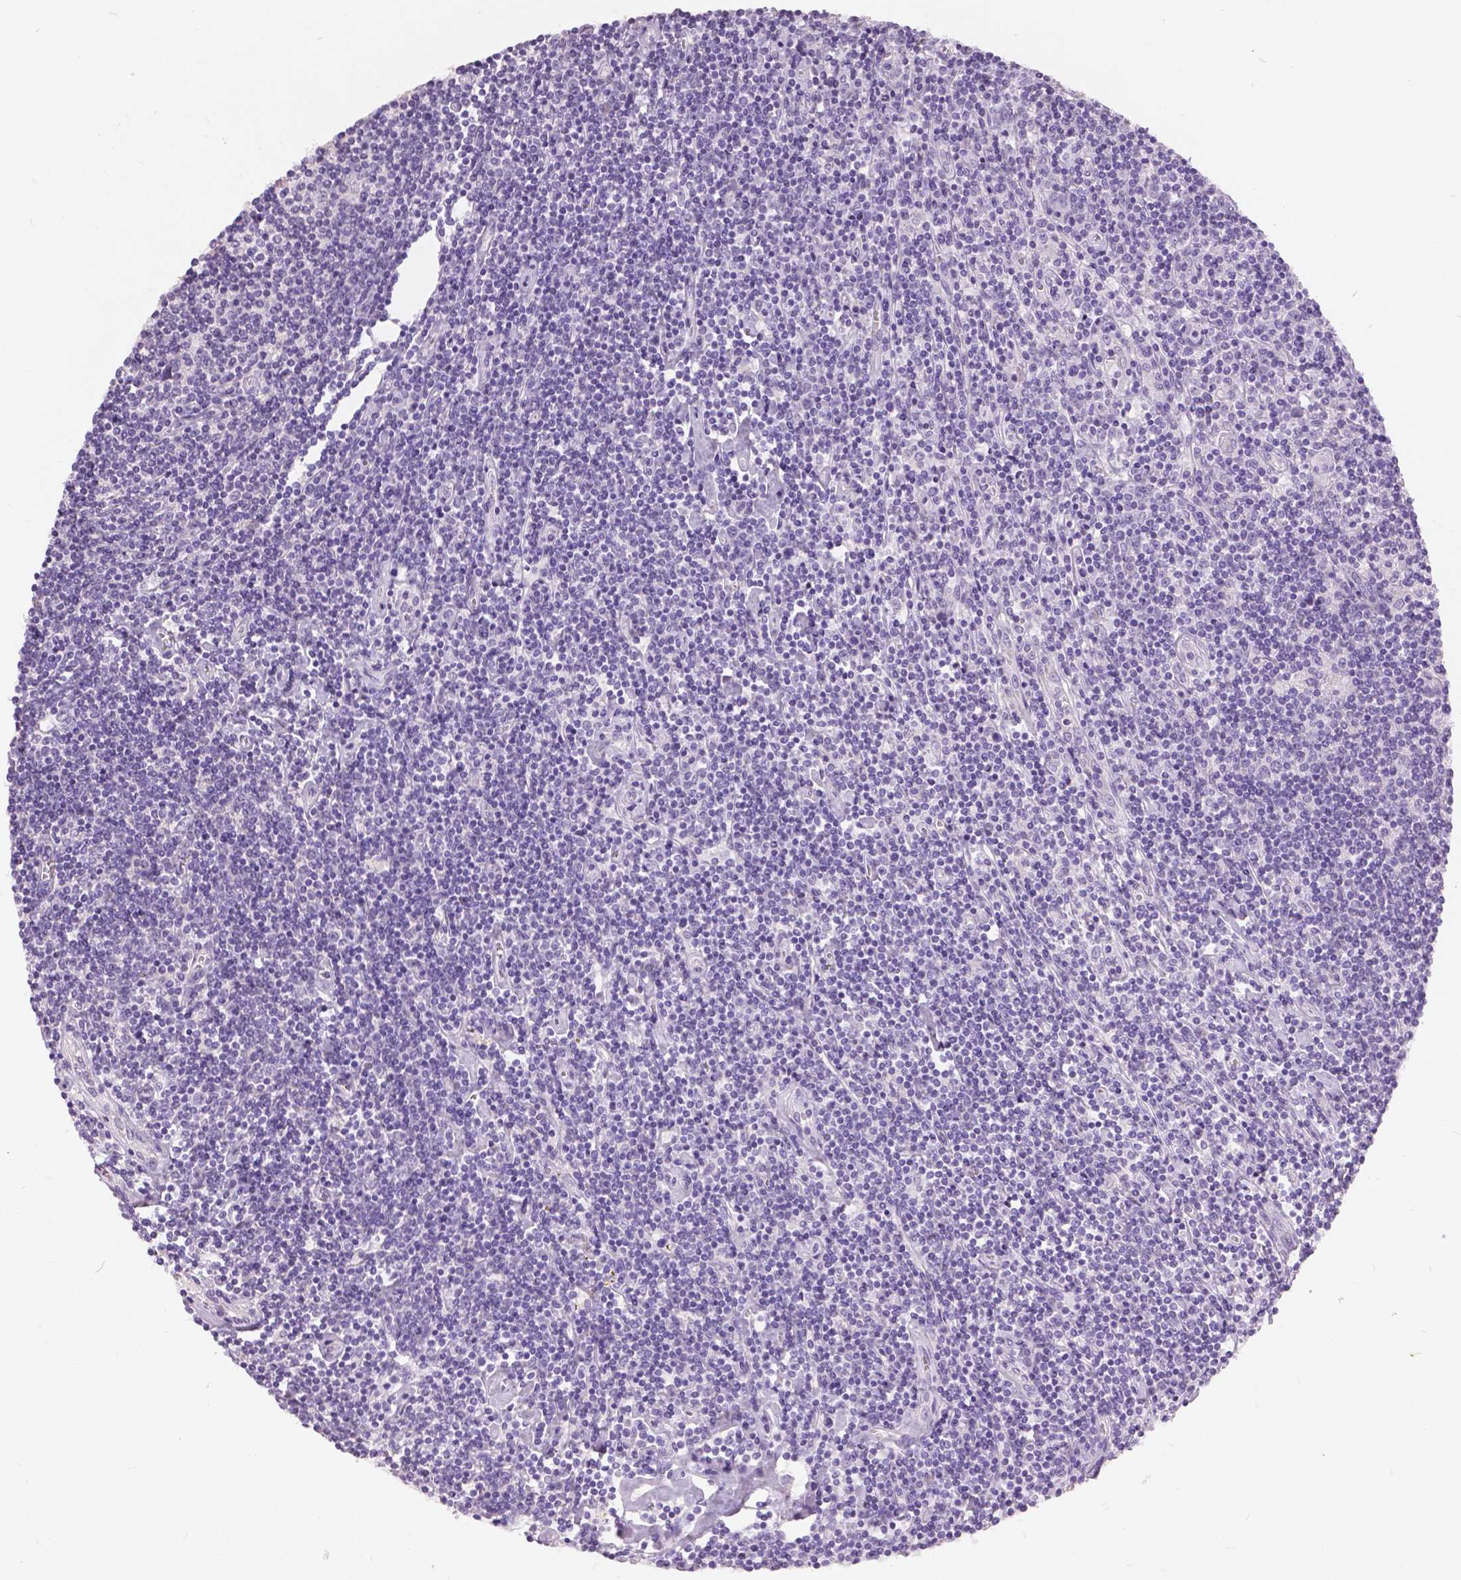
{"staining": {"intensity": "negative", "quantity": "none", "location": "none"}, "tissue": "lymphoma", "cell_type": "Tumor cells", "image_type": "cancer", "snomed": [{"axis": "morphology", "description": "Hodgkin's disease, NOS"}, {"axis": "topography", "description": "Lymph node"}], "caption": "Tumor cells show no significant protein expression in Hodgkin's disease.", "gene": "GRIN2A", "patient": {"sex": "male", "age": 40}}